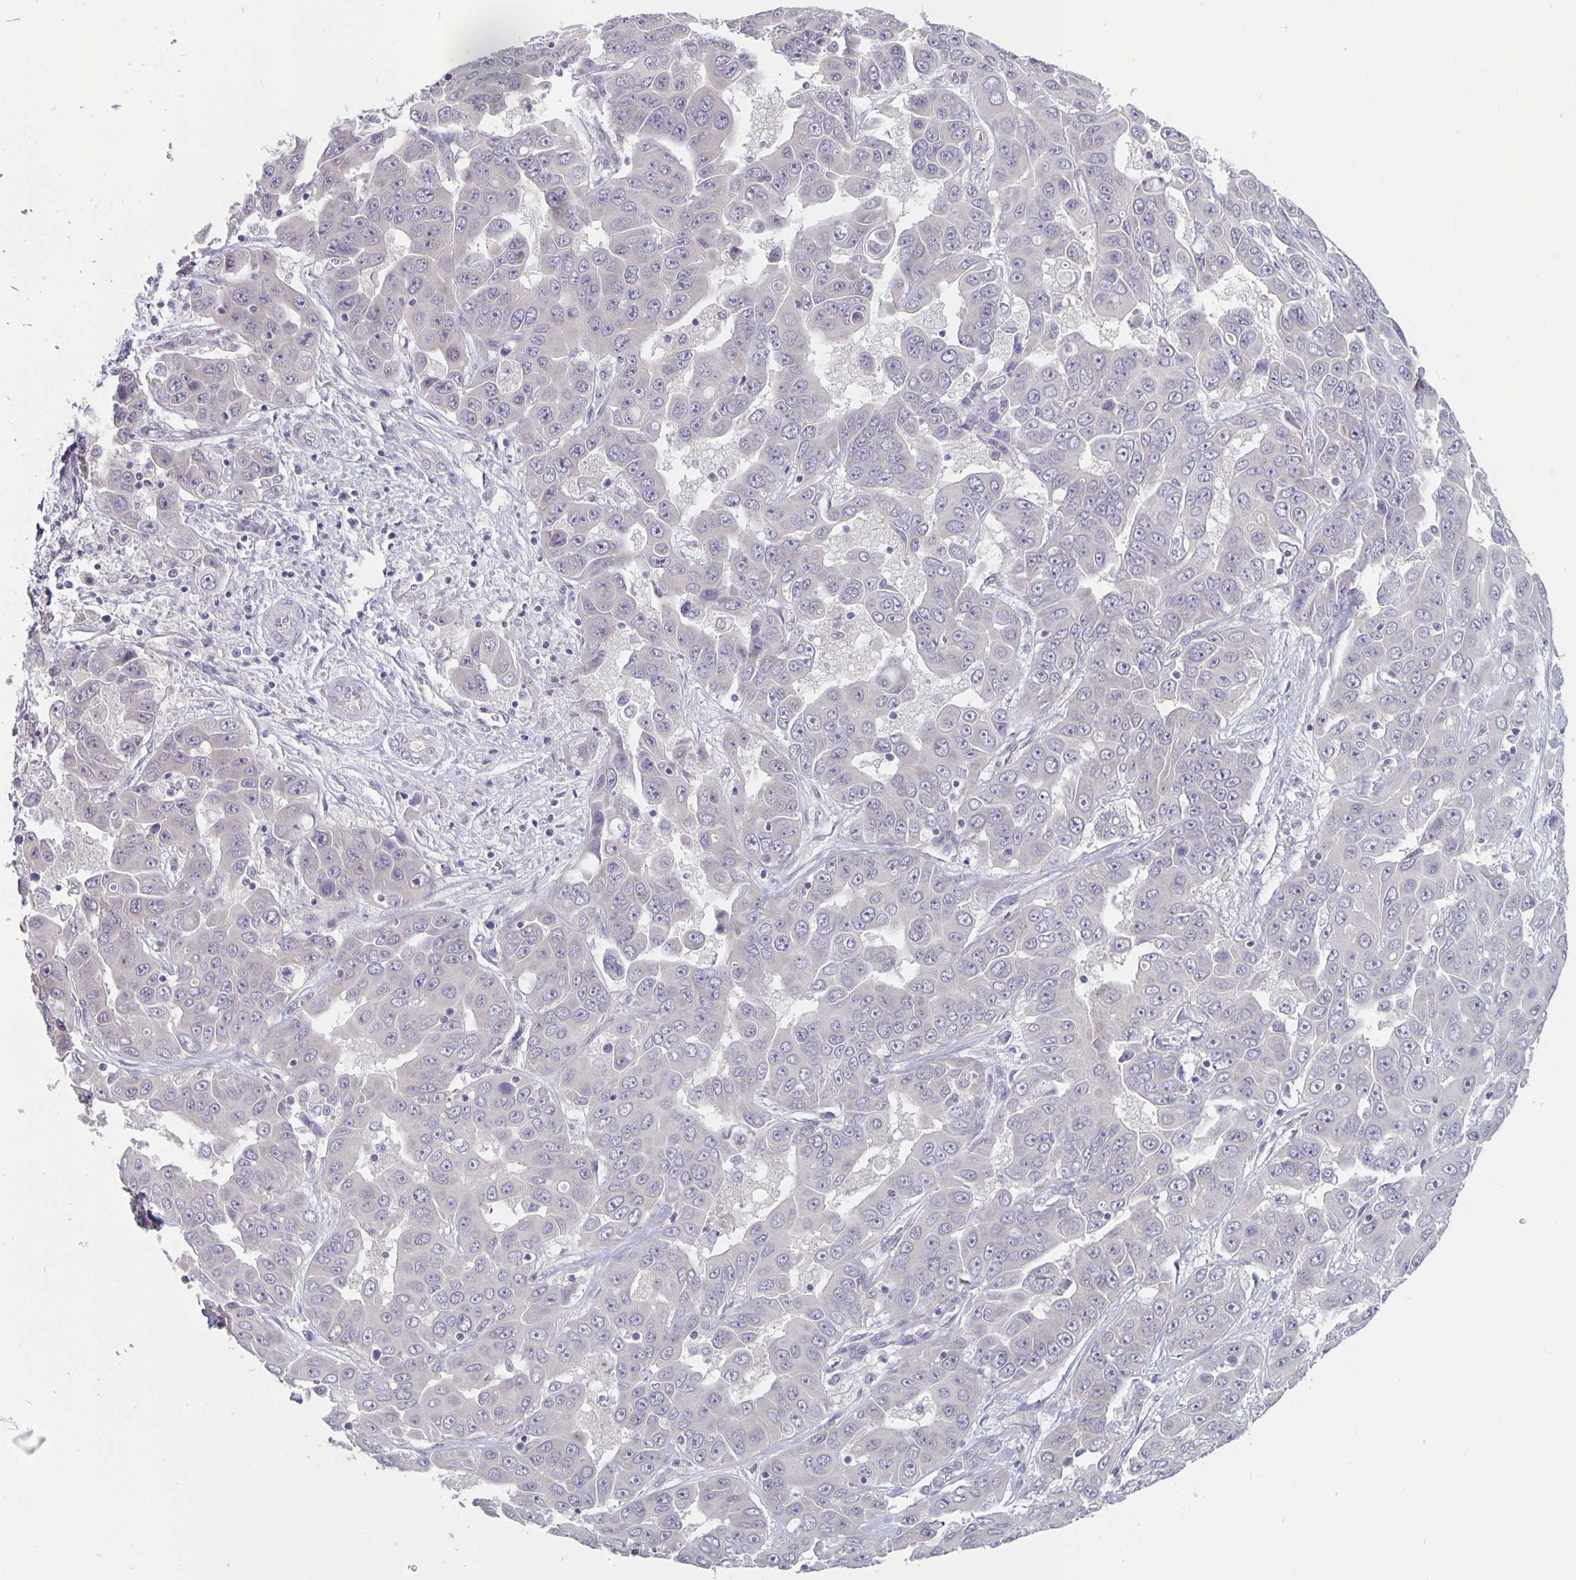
{"staining": {"intensity": "negative", "quantity": "none", "location": "none"}, "tissue": "liver cancer", "cell_type": "Tumor cells", "image_type": "cancer", "snomed": [{"axis": "morphology", "description": "Cholangiocarcinoma"}, {"axis": "topography", "description": "Liver"}], "caption": "Immunohistochemistry (IHC) of cholangiocarcinoma (liver) shows no positivity in tumor cells.", "gene": "PLCB3", "patient": {"sex": "female", "age": 52}}